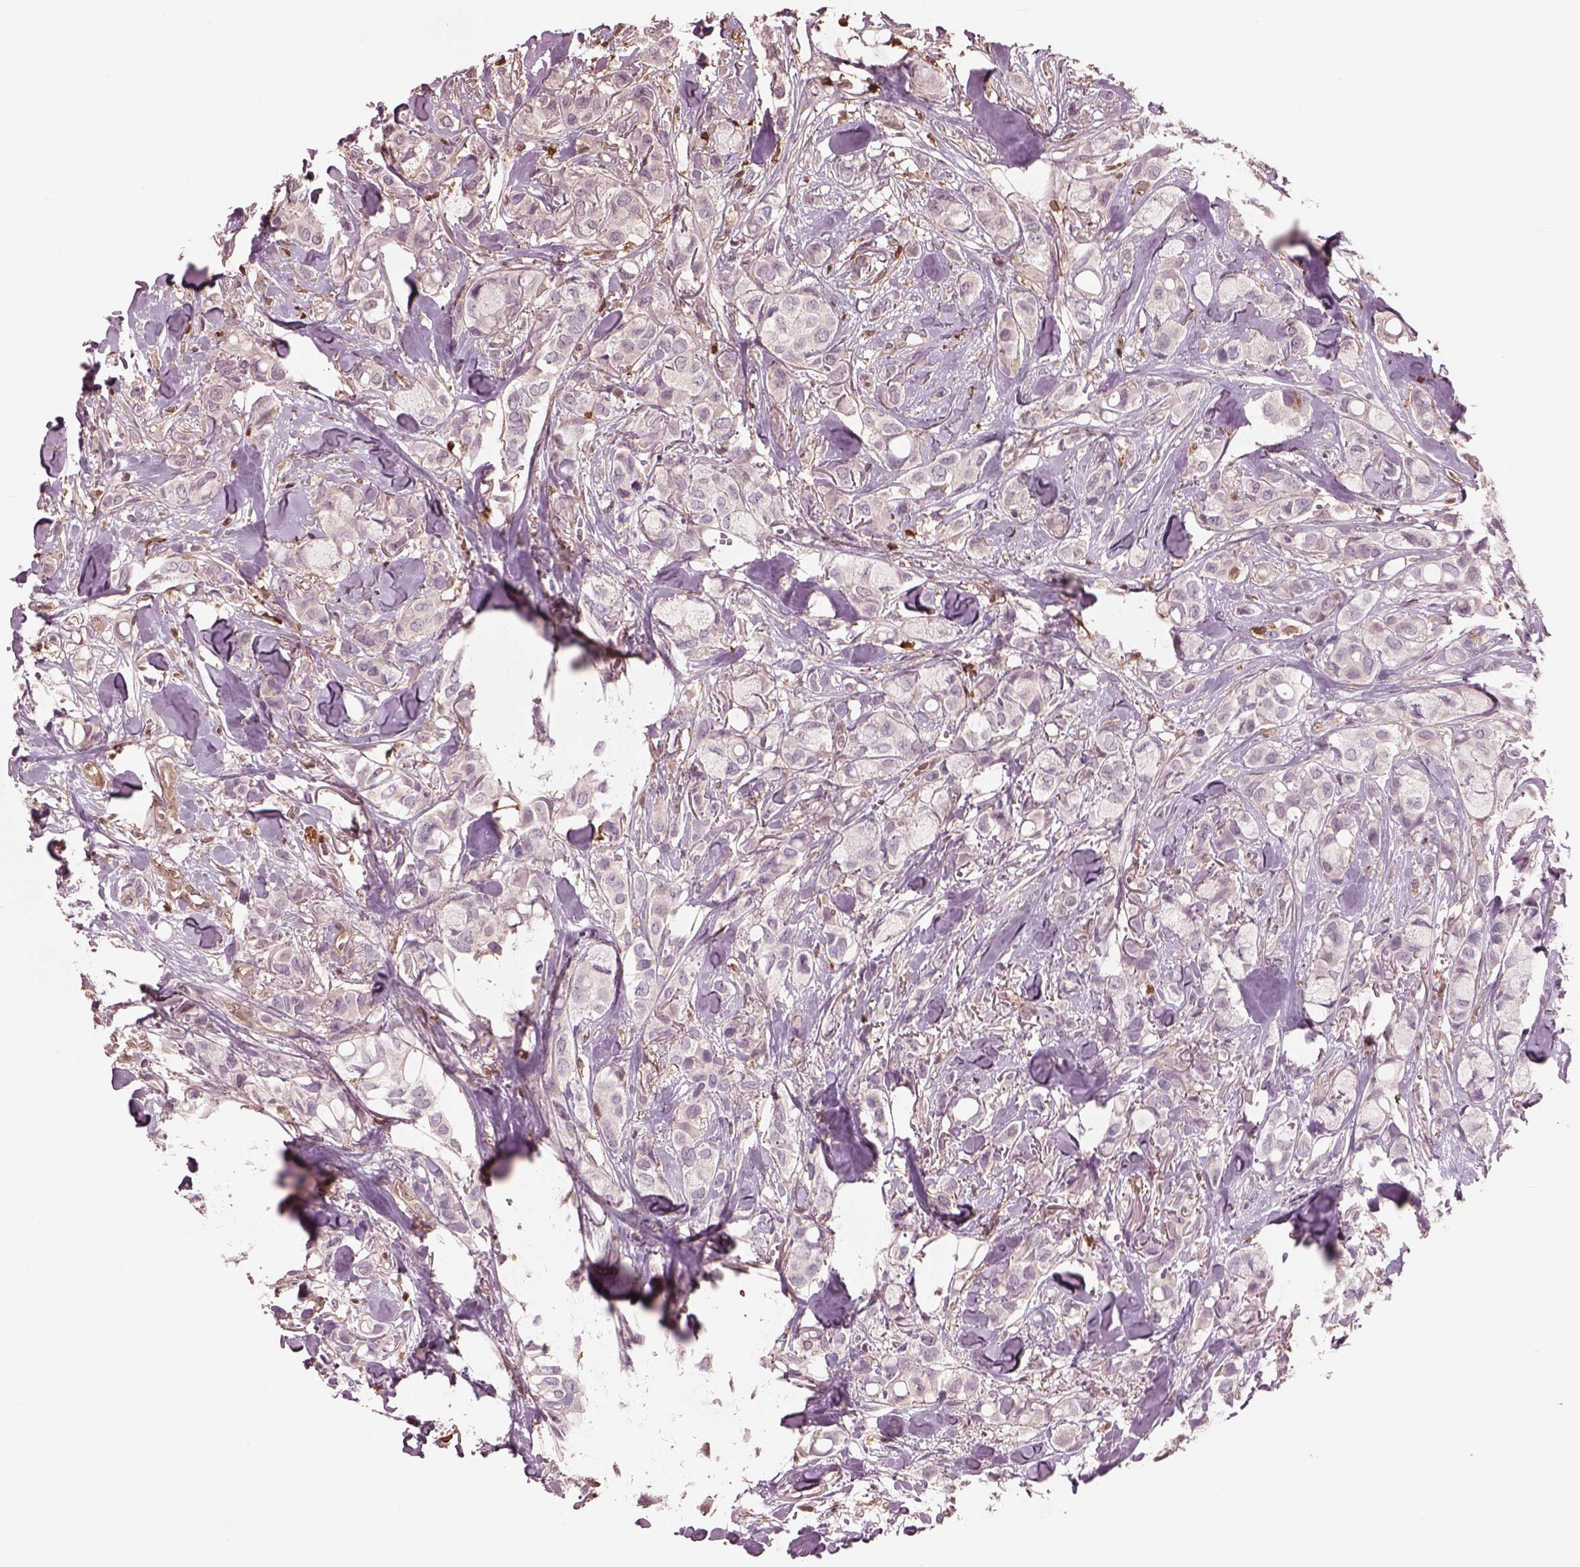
{"staining": {"intensity": "weak", "quantity": "<25%", "location": "cytoplasmic/membranous"}, "tissue": "breast cancer", "cell_type": "Tumor cells", "image_type": "cancer", "snomed": [{"axis": "morphology", "description": "Duct carcinoma"}, {"axis": "topography", "description": "Breast"}], "caption": "Tumor cells show no significant protein expression in breast cancer (invasive ductal carcinoma).", "gene": "IL31RA", "patient": {"sex": "female", "age": 85}}